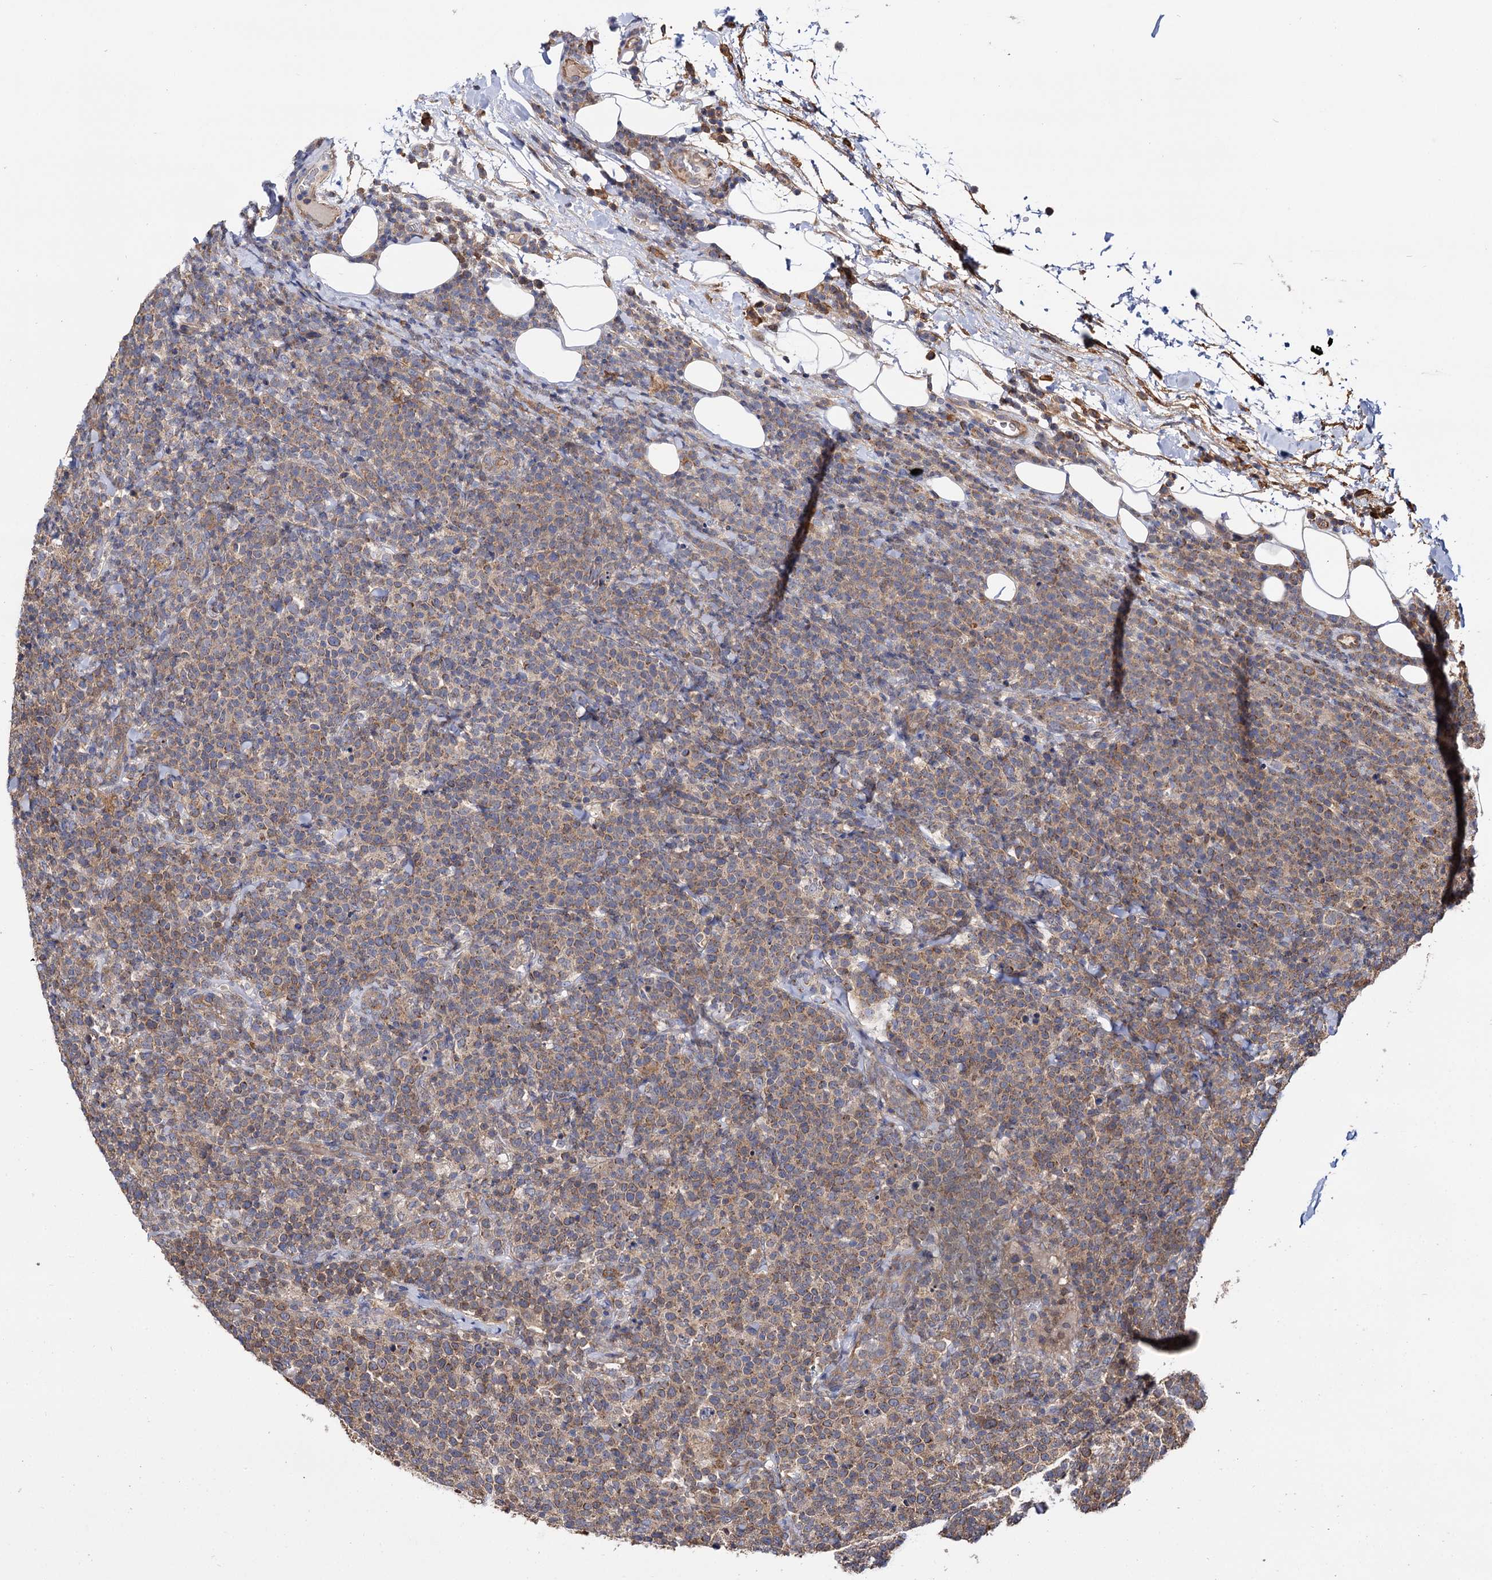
{"staining": {"intensity": "moderate", "quantity": "25%-75%", "location": "cytoplasmic/membranous"}, "tissue": "lymphoma", "cell_type": "Tumor cells", "image_type": "cancer", "snomed": [{"axis": "morphology", "description": "Malignant lymphoma, non-Hodgkin's type, High grade"}, {"axis": "topography", "description": "Lymph node"}], "caption": "Human lymphoma stained for a protein (brown) reveals moderate cytoplasmic/membranous positive positivity in approximately 25%-75% of tumor cells.", "gene": "IDI1", "patient": {"sex": "male", "age": 61}}